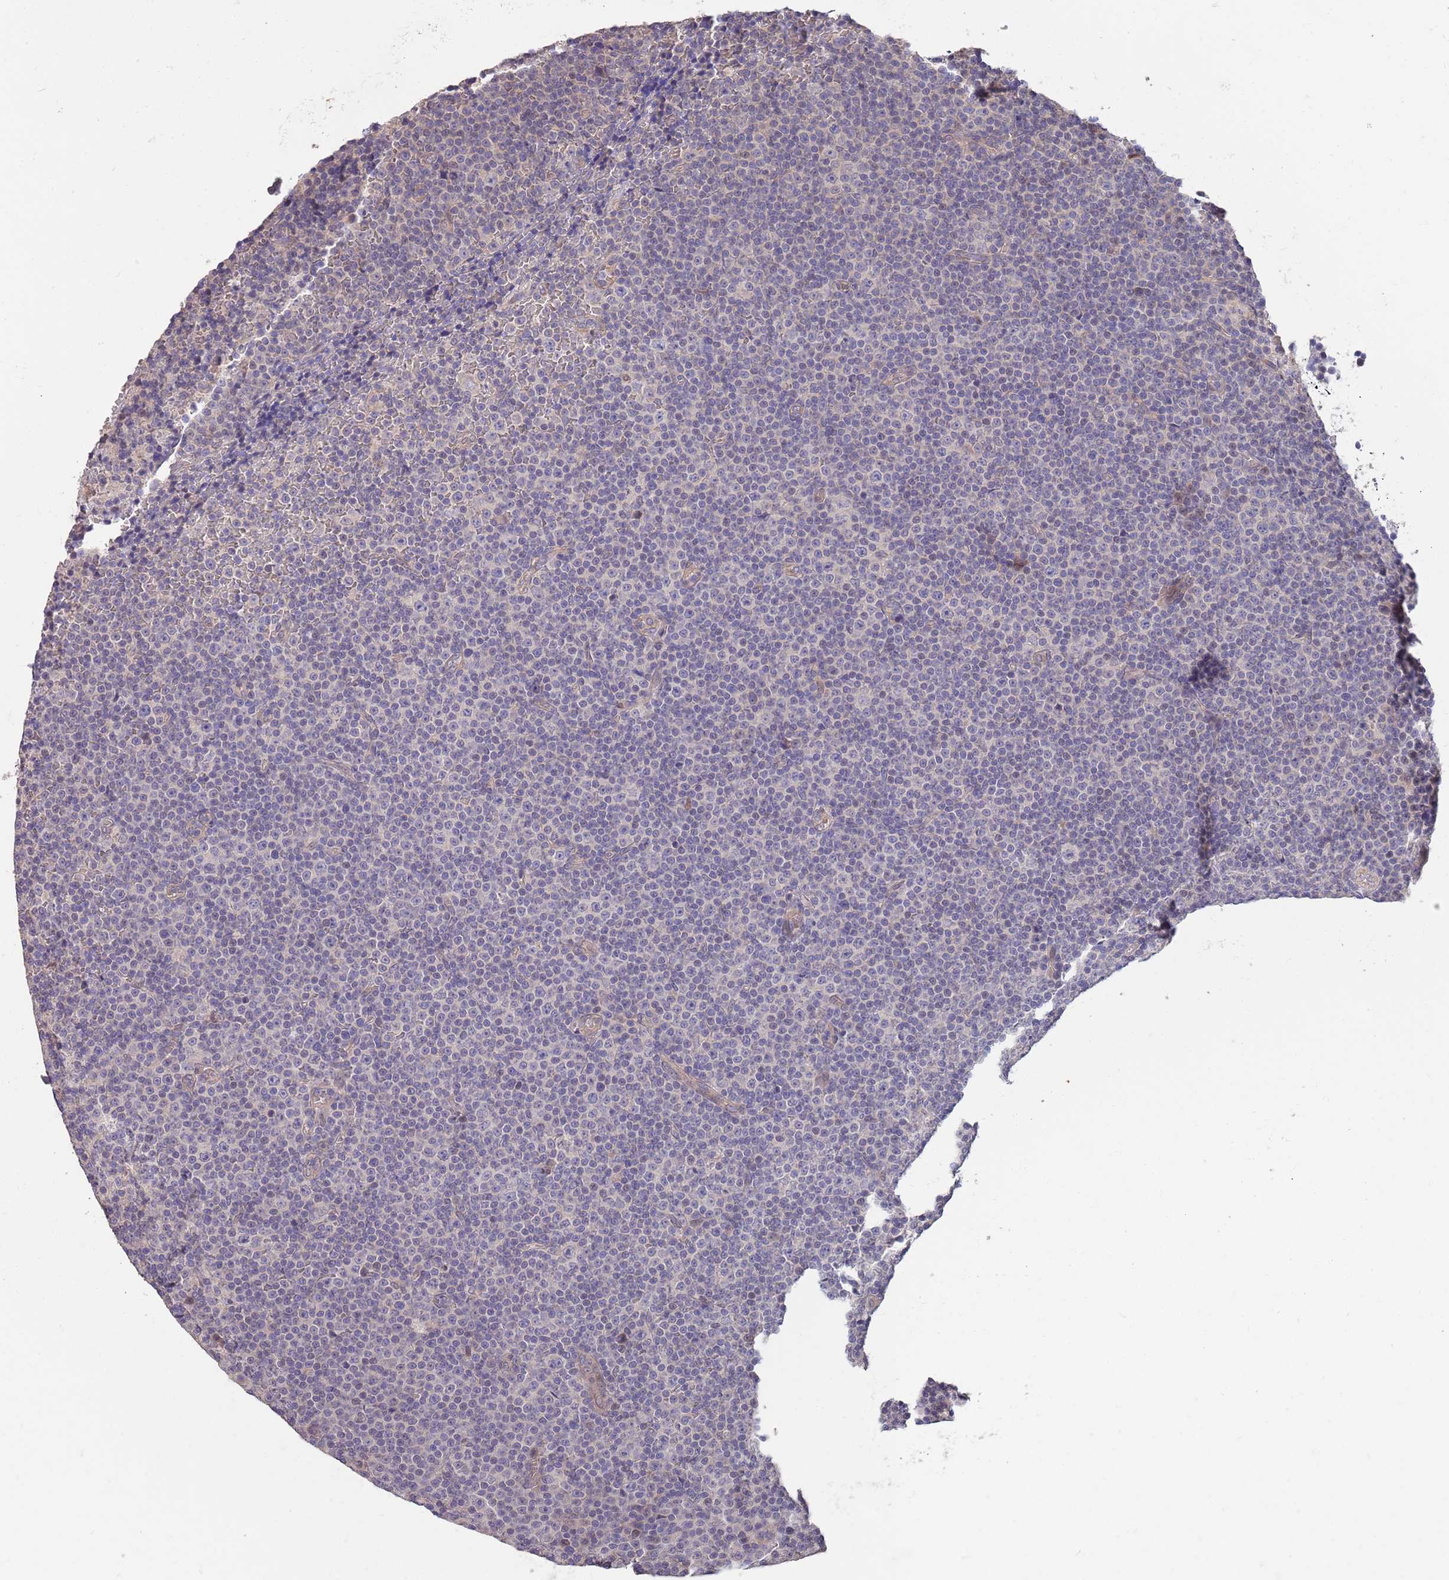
{"staining": {"intensity": "negative", "quantity": "none", "location": "none"}, "tissue": "lymphoma", "cell_type": "Tumor cells", "image_type": "cancer", "snomed": [{"axis": "morphology", "description": "Malignant lymphoma, non-Hodgkin's type, Low grade"}, {"axis": "topography", "description": "Lymph node"}], "caption": "Micrograph shows no protein staining in tumor cells of lymphoma tissue.", "gene": "MARVELD2", "patient": {"sex": "female", "age": 67}}